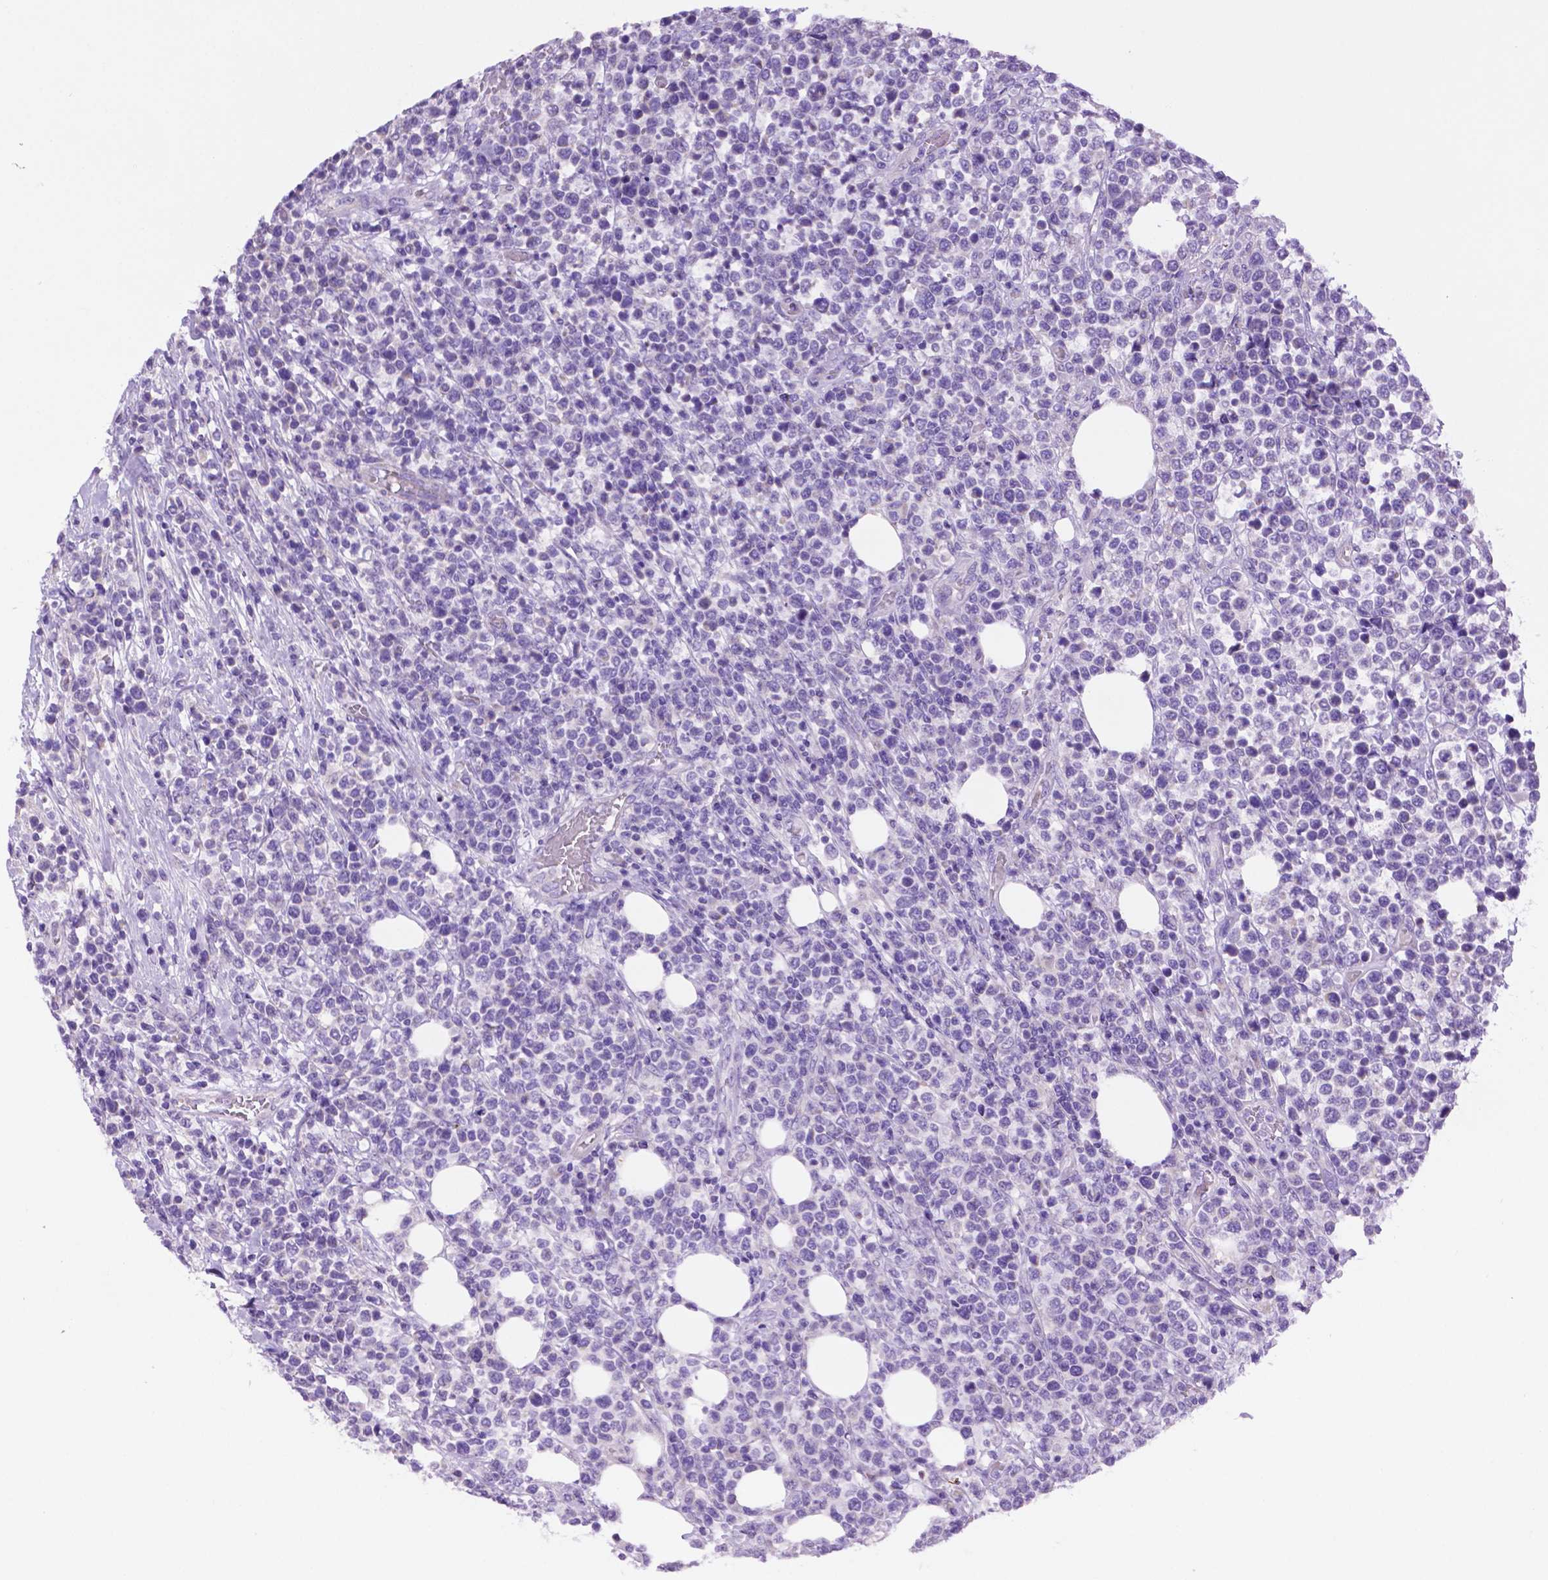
{"staining": {"intensity": "negative", "quantity": "none", "location": "none"}, "tissue": "lymphoma", "cell_type": "Tumor cells", "image_type": "cancer", "snomed": [{"axis": "morphology", "description": "Malignant lymphoma, non-Hodgkin's type, High grade"}, {"axis": "topography", "description": "Soft tissue"}], "caption": "An IHC image of high-grade malignant lymphoma, non-Hodgkin's type is shown. There is no staining in tumor cells of high-grade malignant lymphoma, non-Hodgkin's type.", "gene": "PHYHIP", "patient": {"sex": "female", "age": 56}}